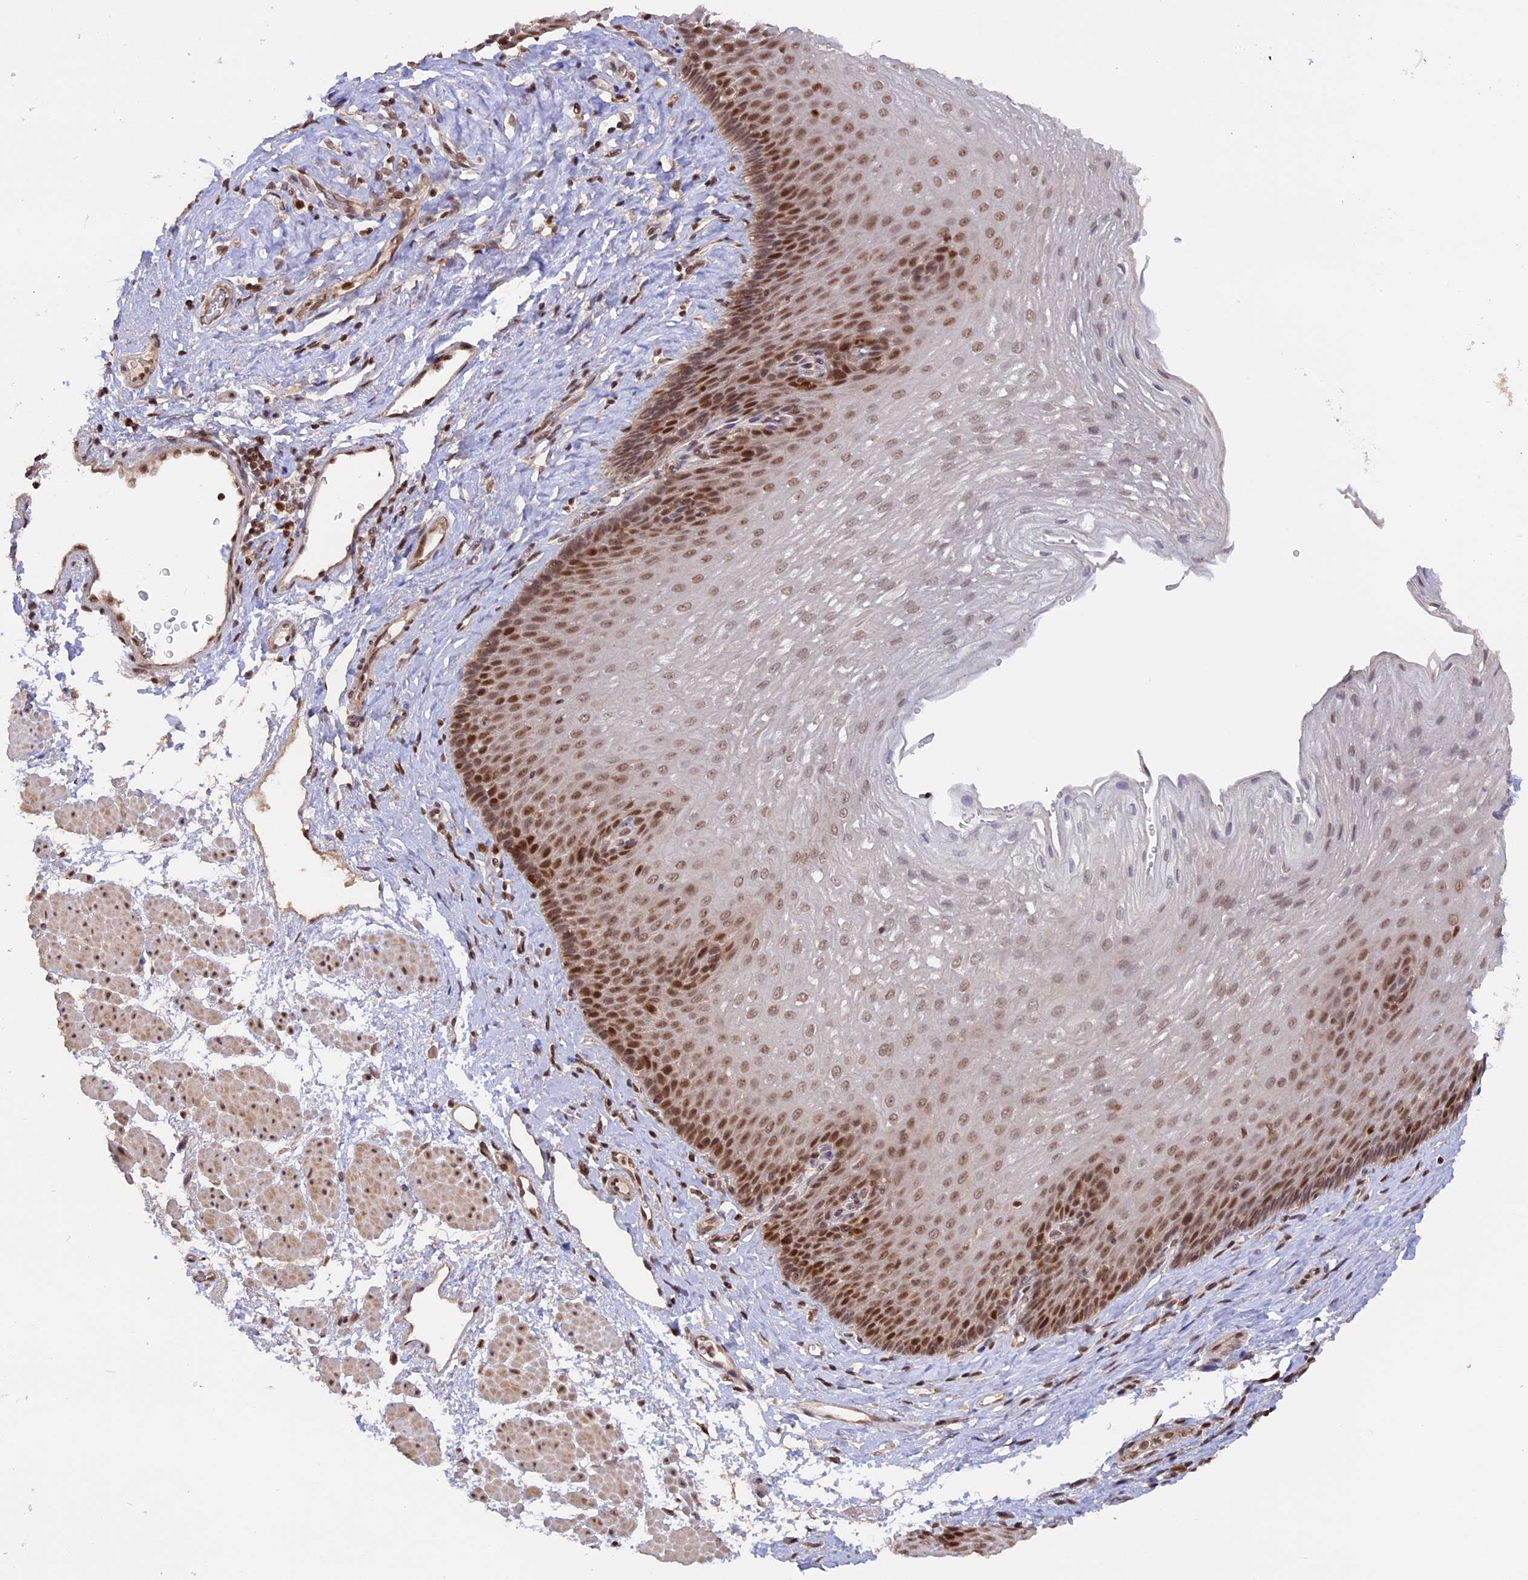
{"staining": {"intensity": "moderate", "quantity": ">75%", "location": "nuclear"}, "tissue": "esophagus", "cell_type": "Squamous epithelial cells", "image_type": "normal", "snomed": [{"axis": "morphology", "description": "Normal tissue, NOS"}, {"axis": "topography", "description": "Esophagus"}], "caption": "Normal esophagus exhibits moderate nuclear staining in approximately >75% of squamous epithelial cells, visualized by immunohistochemistry. (IHC, brightfield microscopy, high magnification).", "gene": "RFC5", "patient": {"sex": "female", "age": 66}}